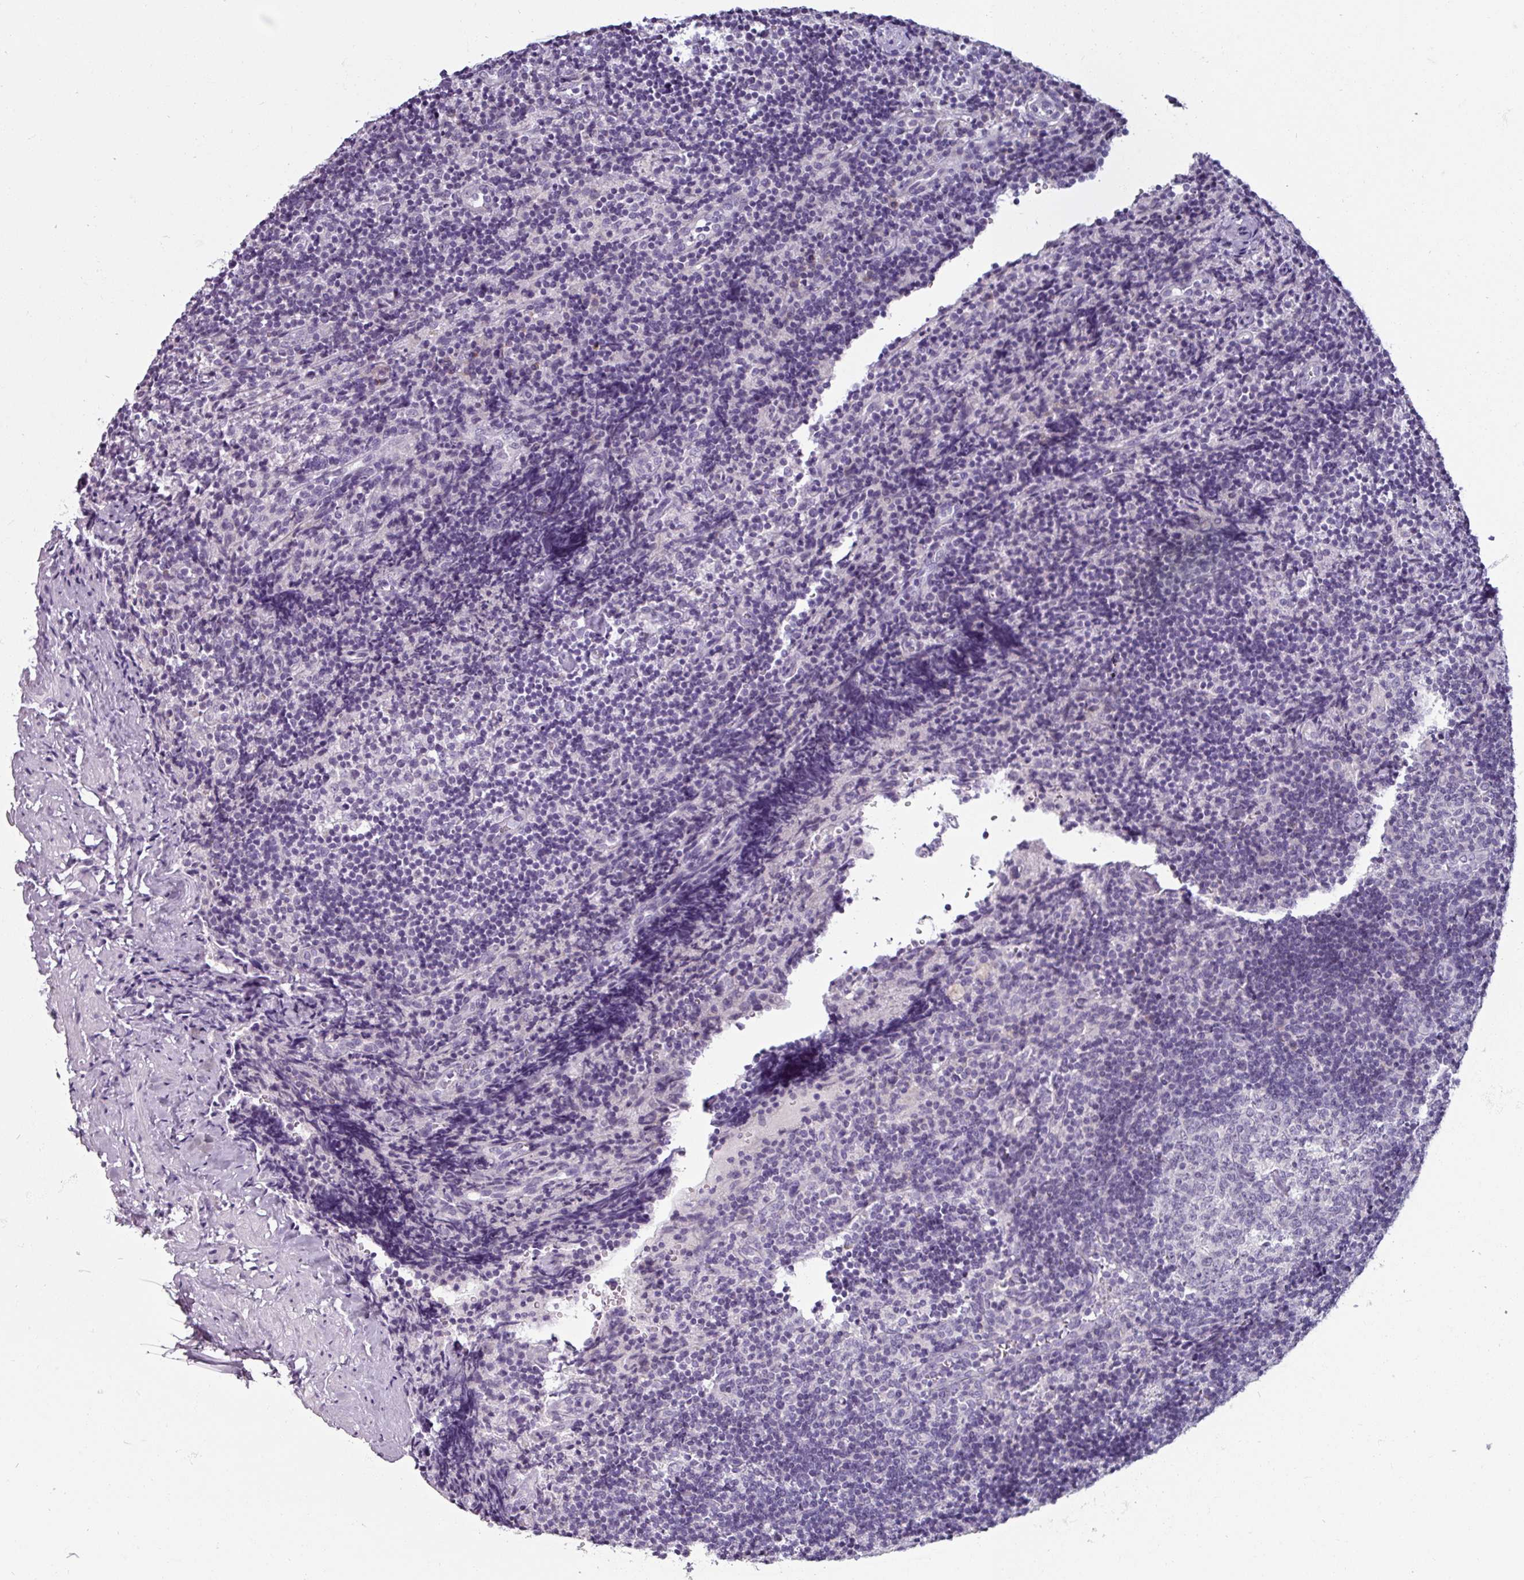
{"staining": {"intensity": "negative", "quantity": "none", "location": "none"}, "tissue": "lymph node", "cell_type": "Germinal center cells", "image_type": "normal", "snomed": [{"axis": "morphology", "description": "Normal tissue, NOS"}, {"axis": "topography", "description": "Lymph node"}], "caption": "The histopathology image displays no significant staining in germinal center cells of lymph node.", "gene": "SMIM11", "patient": {"sex": "female", "age": 52}}